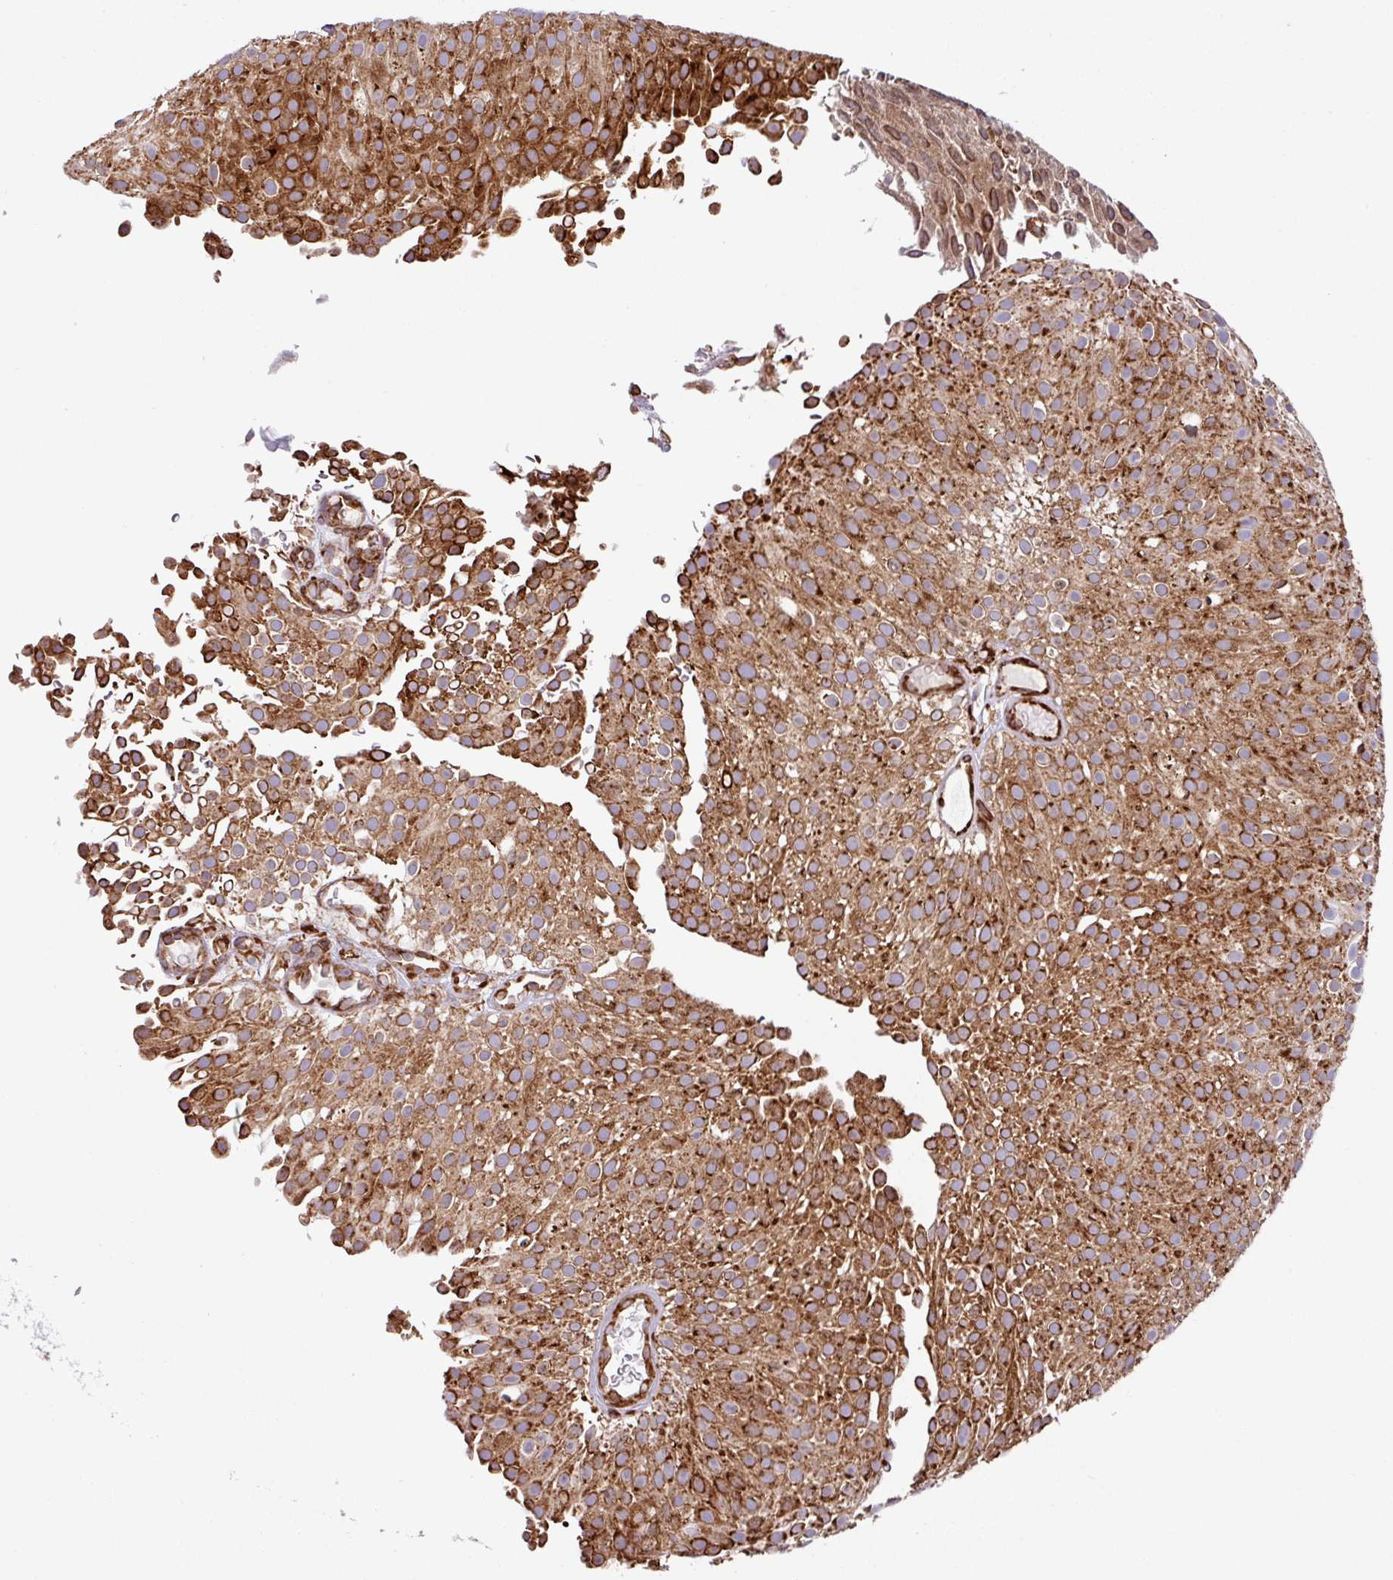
{"staining": {"intensity": "strong", "quantity": ">75%", "location": "cytoplasmic/membranous"}, "tissue": "urothelial cancer", "cell_type": "Tumor cells", "image_type": "cancer", "snomed": [{"axis": "morphology", "description": "Urothelial carcinoma, Low grade"}, {"axis": "topography", "description": "Urinary bladder"}], "caption": "The image exhibits a brown stain indicating the presence of a protein in the cytoplasmic/membranous of tumor cells in urothelial carcinoma (low-grade). Nuclei are stained in blue.", "gene": "SLC39A7", "patient": {"sex": "male", "age": 78}}